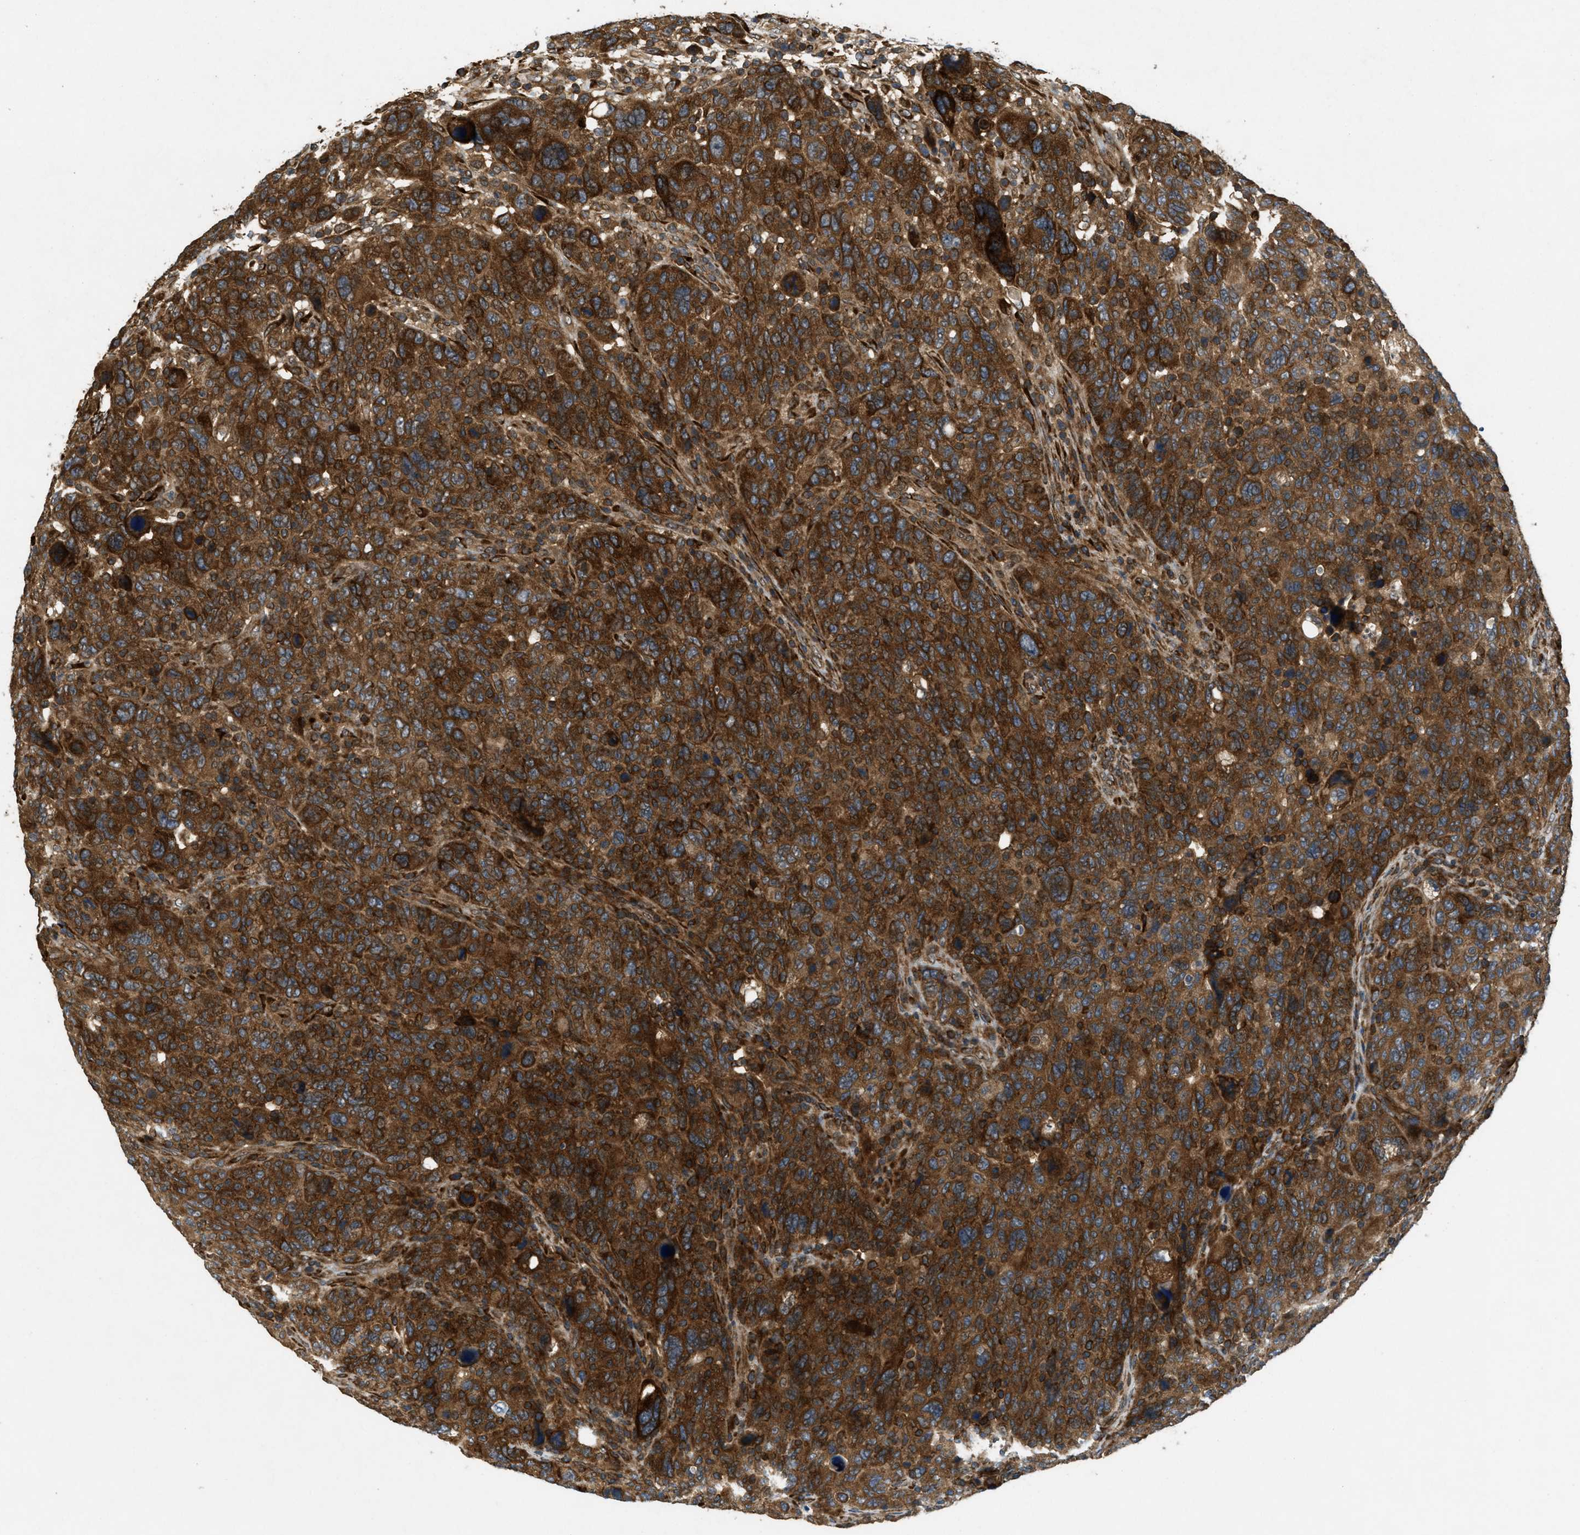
{"staining": {"intensity": "strong", "quantity": ">75%", "location": "cytoplasmic/membranous"}, "tissue": "breast cancer", "cell_type": "Tumor cells", "image_type": "cancer", "snomed": [{"axis": "morphology", "description": "Duct carcinoma"}, {"axis": "topography", "description": "Breast"}], "caption": "The histopathology image demonstrates immunohistochemical staining of breast intraductal carcinoma. There is strong cytoplasmic/membranous staining is present in approximately >75% of tumor cells. (brown staining indicates protein expression, while blue staining denotes nuclei).", "gene": "PCDH18", "patient": {"sex": "female", "age": 37}}